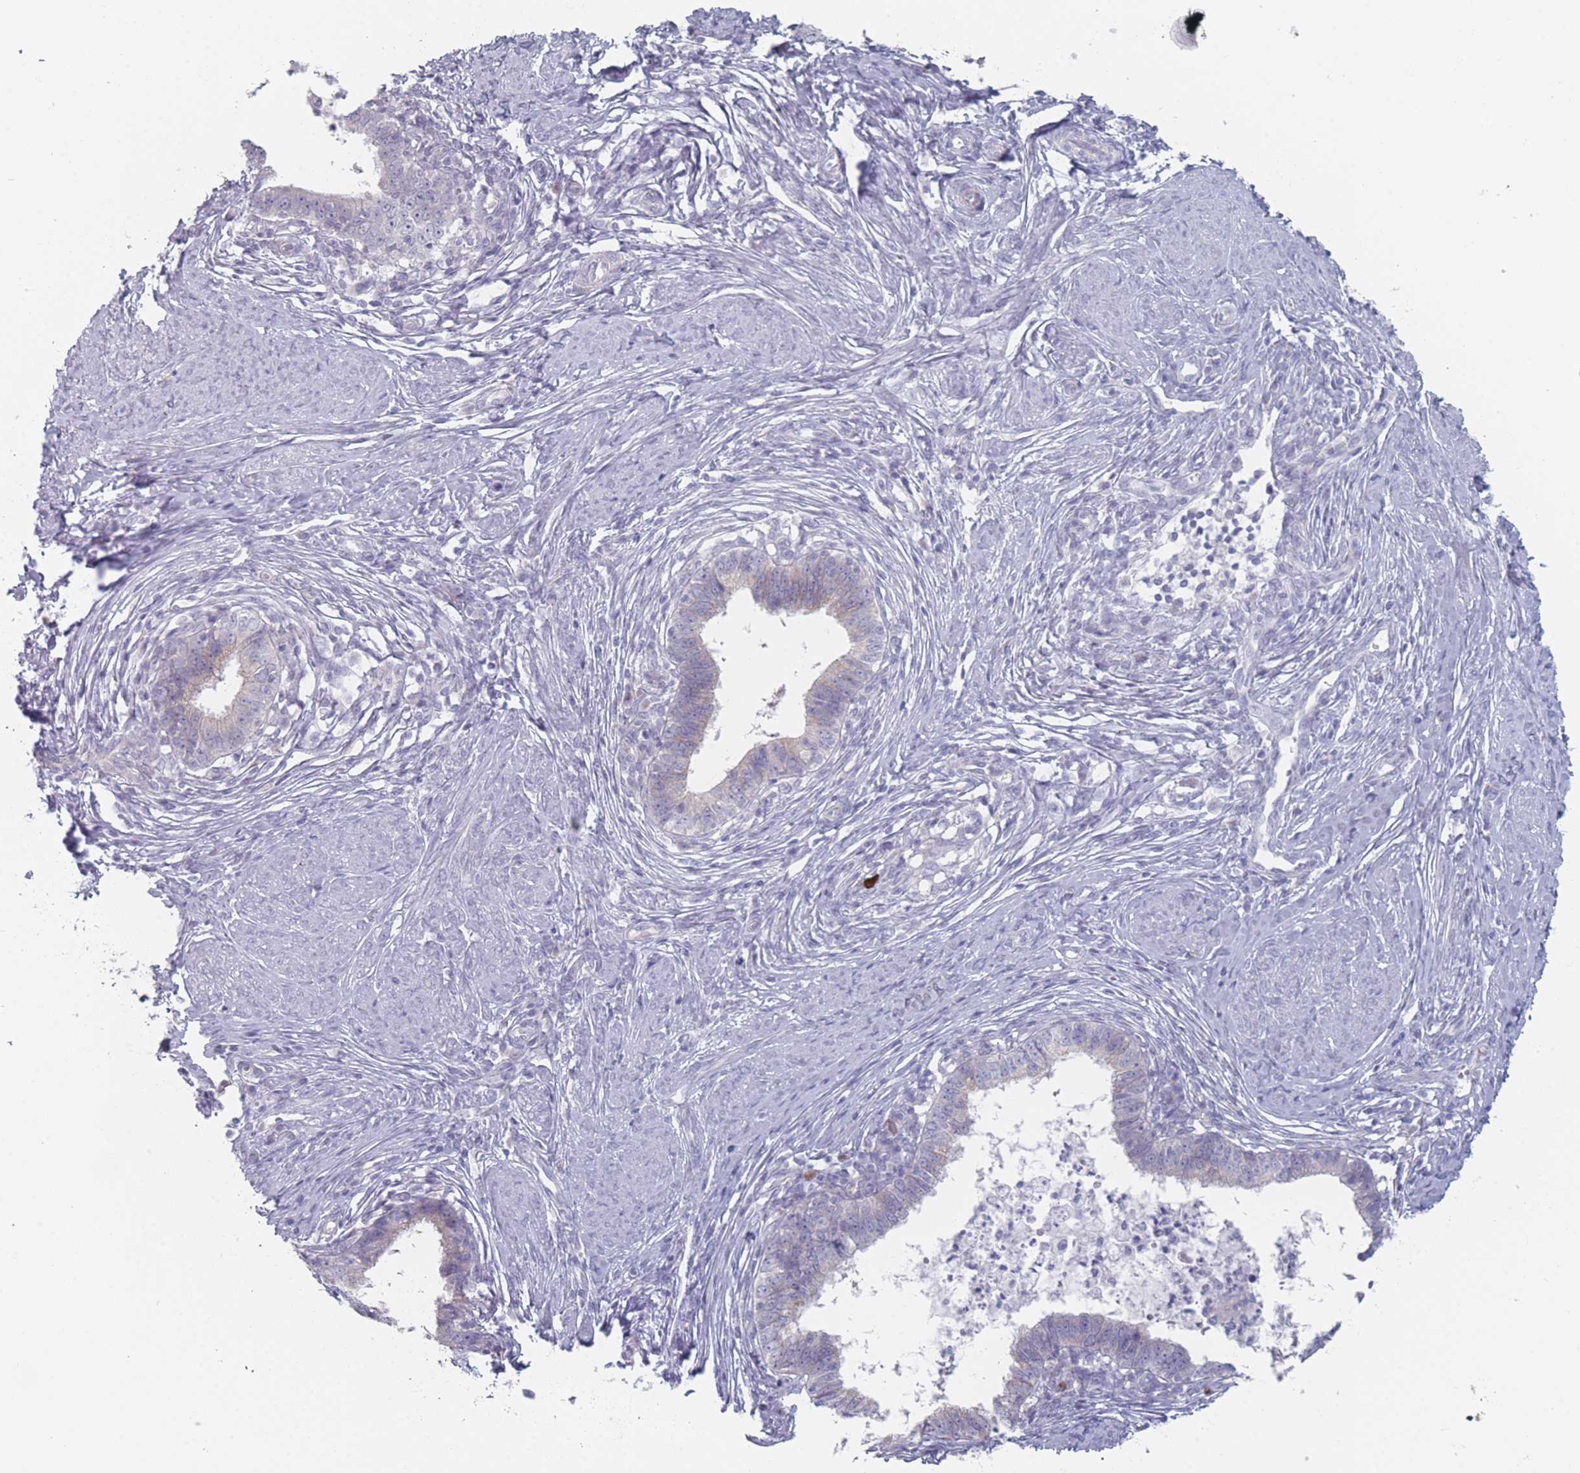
{"staining": {"intensity": "negative", "quantity": "none", "location": "none"}, "tissue": "cervical cancer", "cell_type": "Tumor cells", "image_type": "cancer", "snomed": [{"axis": "morphology", "description": "Adenocarcinoma, NOS"}, {"axis": "topography", "description": "Cervix"}], "caption": "An immunohistochemistry photomicrograph of cervical cancer is shown. There is no staining in tumor cells of cervical cancer. The staining was performed using DAB to visualize the protein expression in brown, while the nuclei were stained in blue with hematoxylin (Magnification: 20x).", "gene": "RNF4", "patient": {"sex": "female", "age": 36}}